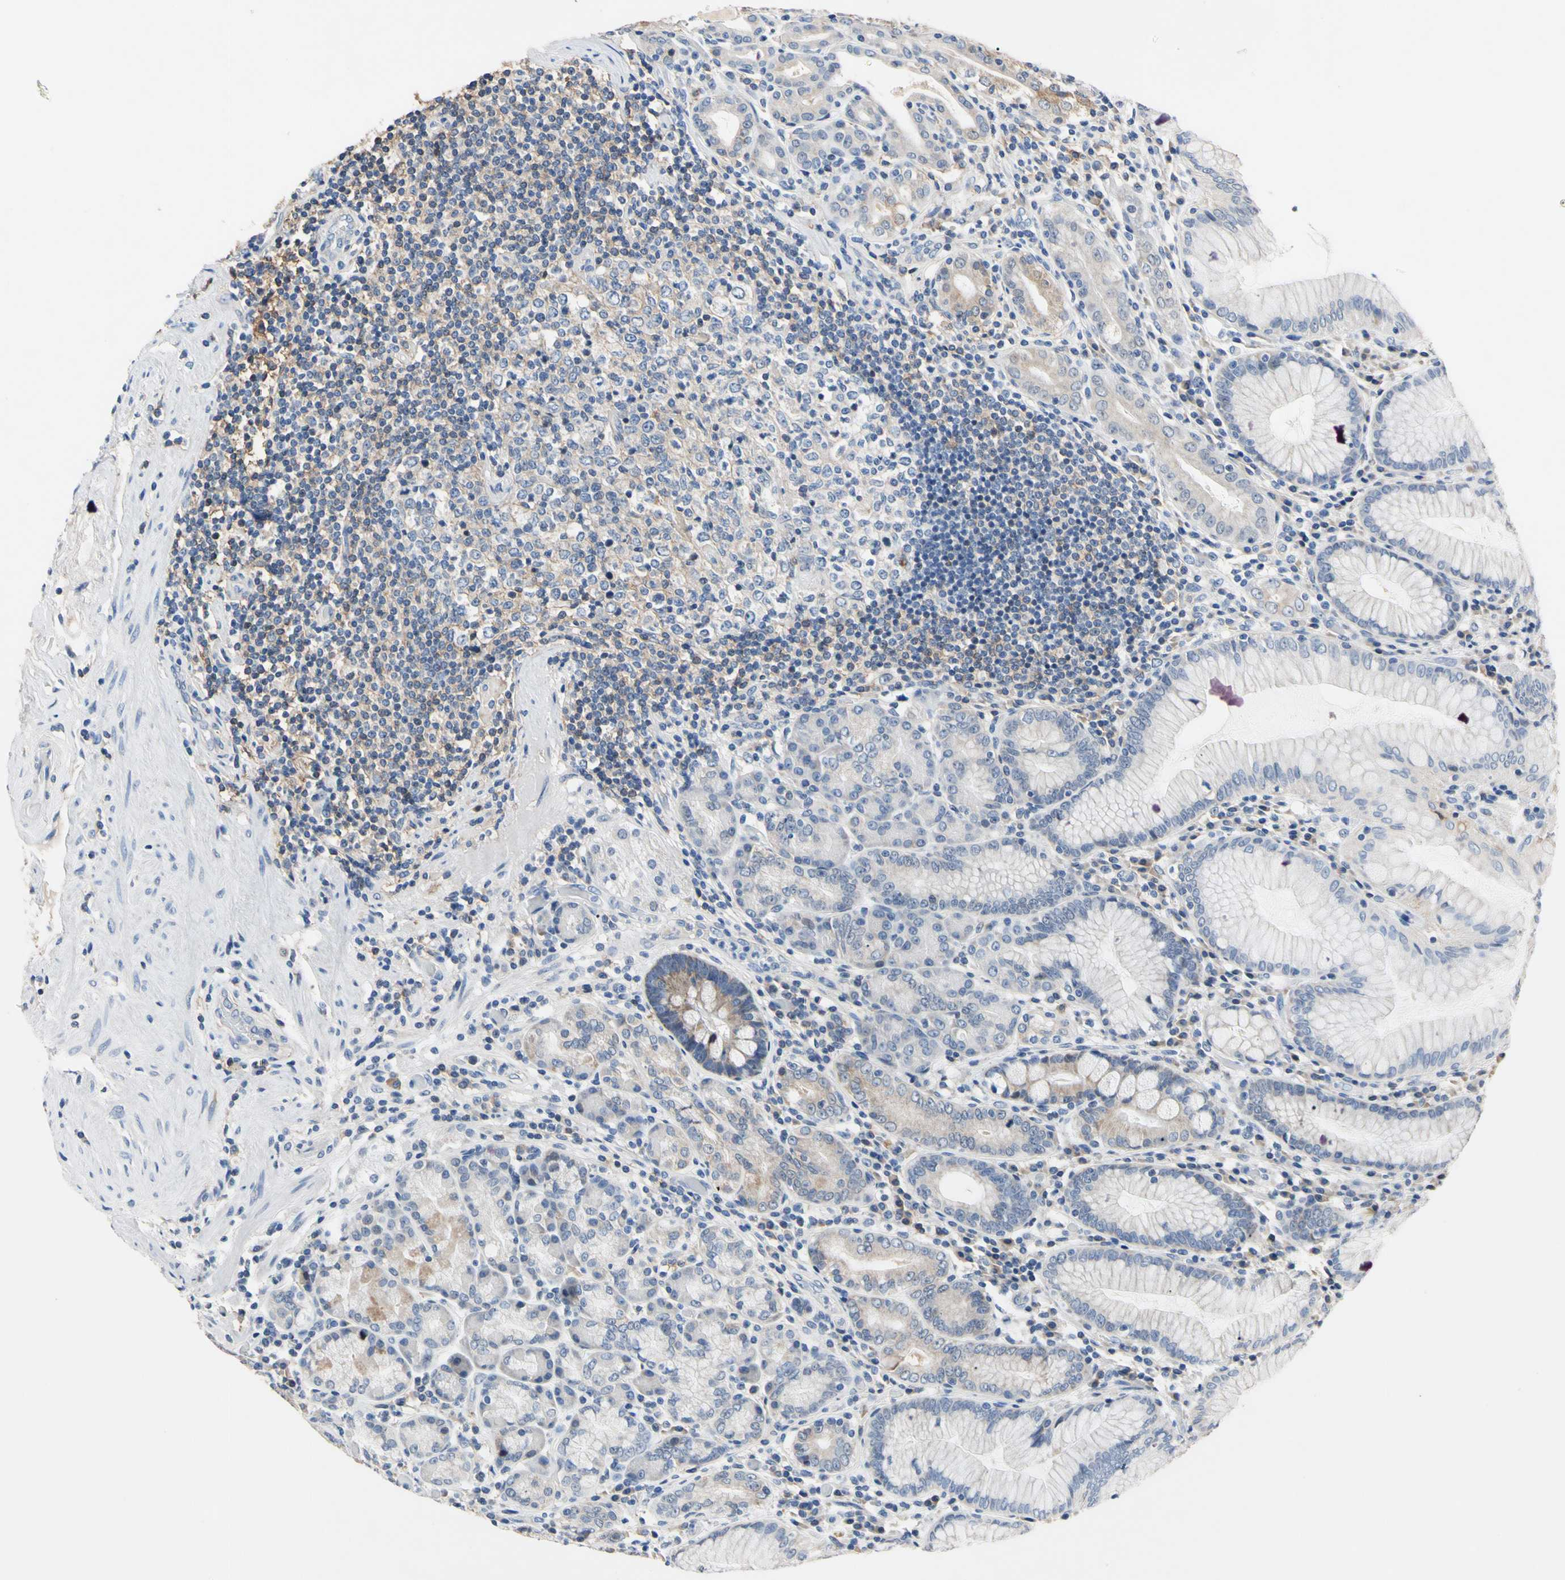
{"staining": {"intensity": "moderate", "quantity": "<25%", "location": "cytoplasmic/membranous"}, "tissue": "stomach", "cell_type": "Glandular cells", "image_type": "normal", "snomed": [{"axis": "morphology", "description": "Normal tissue, NOS"}, {"axis": "topography", "description": "Stomach, lower"}], "caption": "Protein positivity by IHC displays moderate cytoplasmic/membranous staining in about <25% of glandular cells in normal stomach.", "gene": "PNKD", "patient": {"sex": "female", "age": 76}}